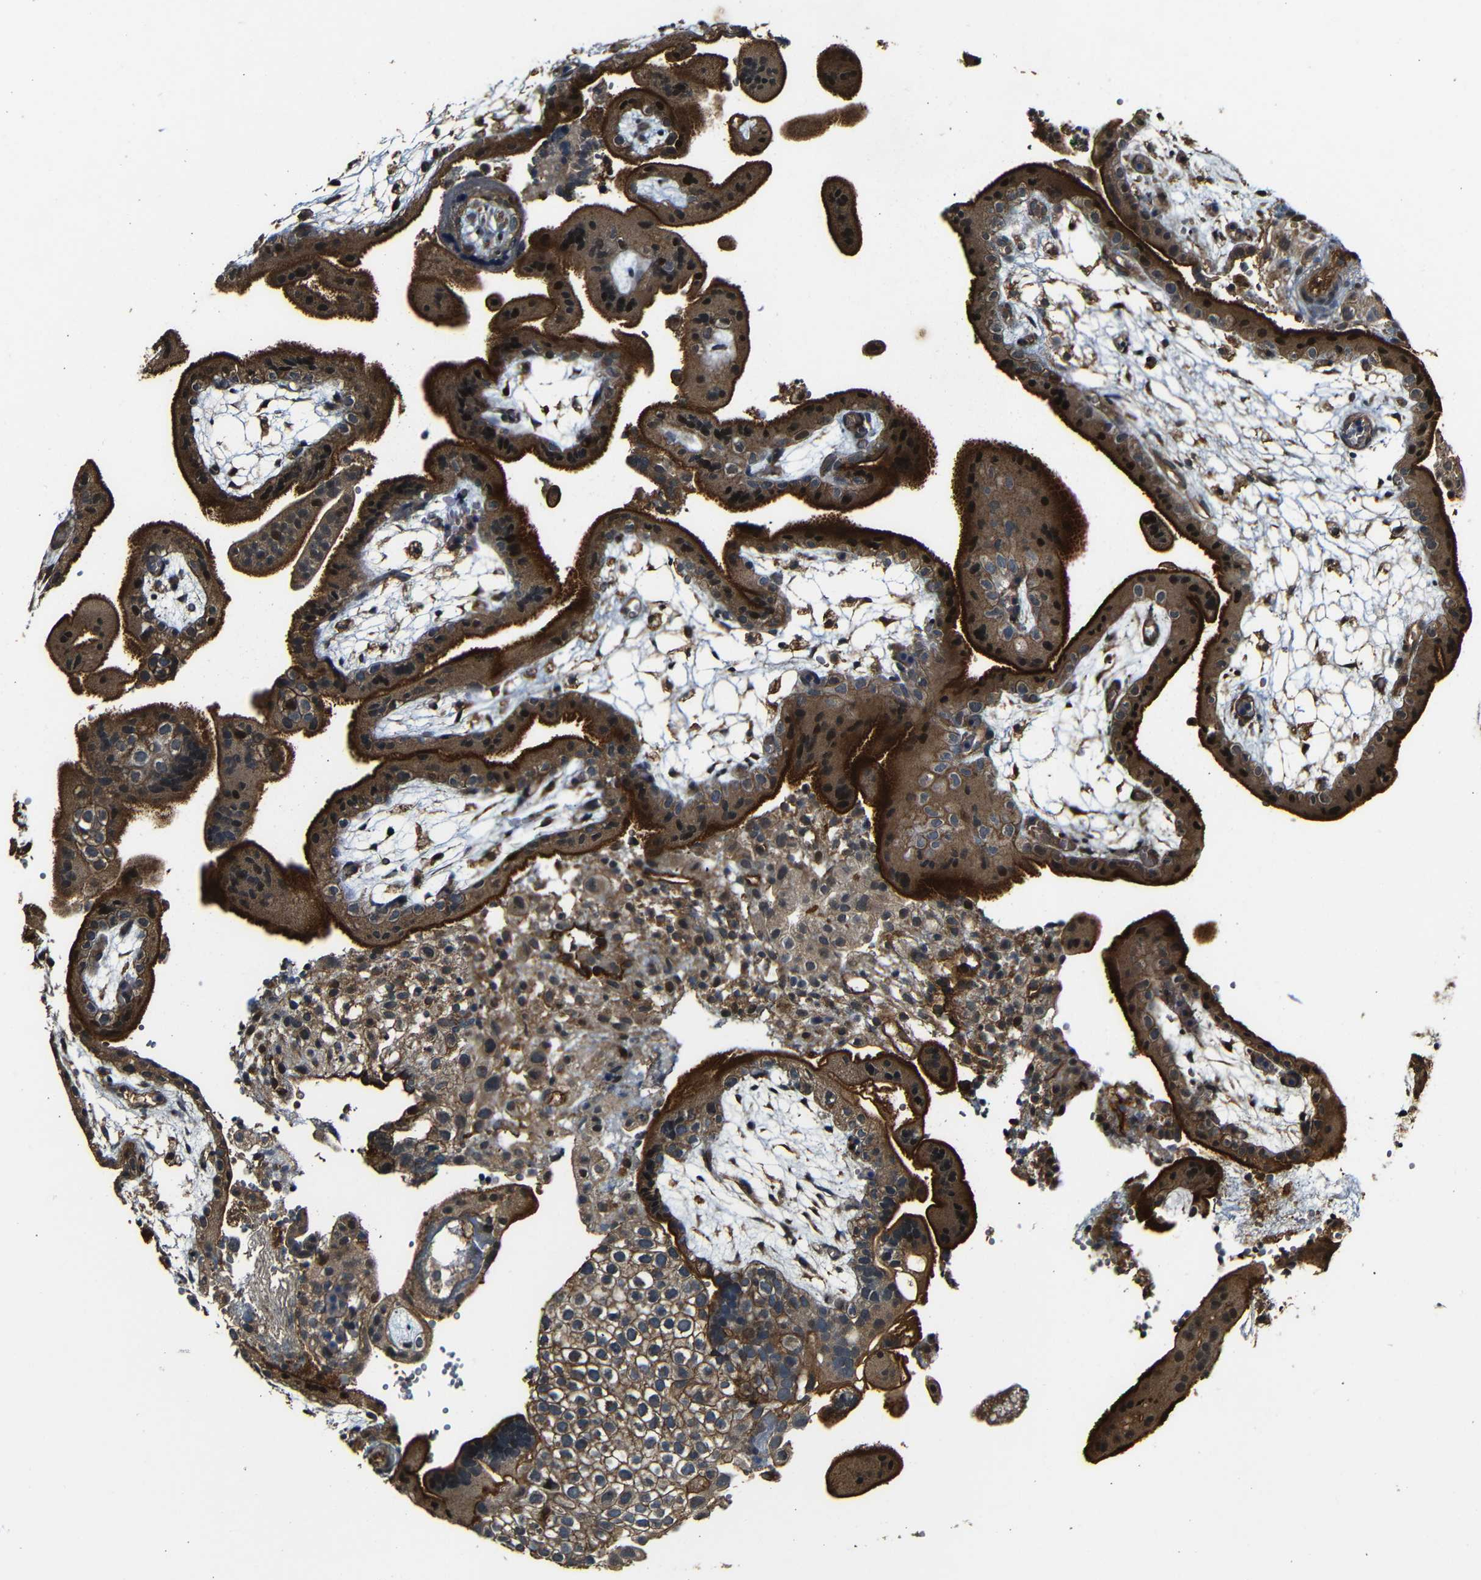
{"staining": {"intensity": "strong", "quantity": ">75%", "location": "cytoplasmic/membranous"}, "tissue": "placenta", "cell_type": "Trophoblastic cells", "image_type": "normal", "snomed": [{"axis": "morphology", "description": "Normal tissue, NOS"}, {"axis": "topography", "description": "Placenta"}], "caption": "Immunohistochemical staining of benign human placenta reveals strong cytoplasmic/membranous protein expression in about >75% of trophoblastic cells. The protein of interest is shown in brown color, while the nuclei are stained blue.", "gene": "RELL1", "patient": {"sex": "female", "age": 18}}